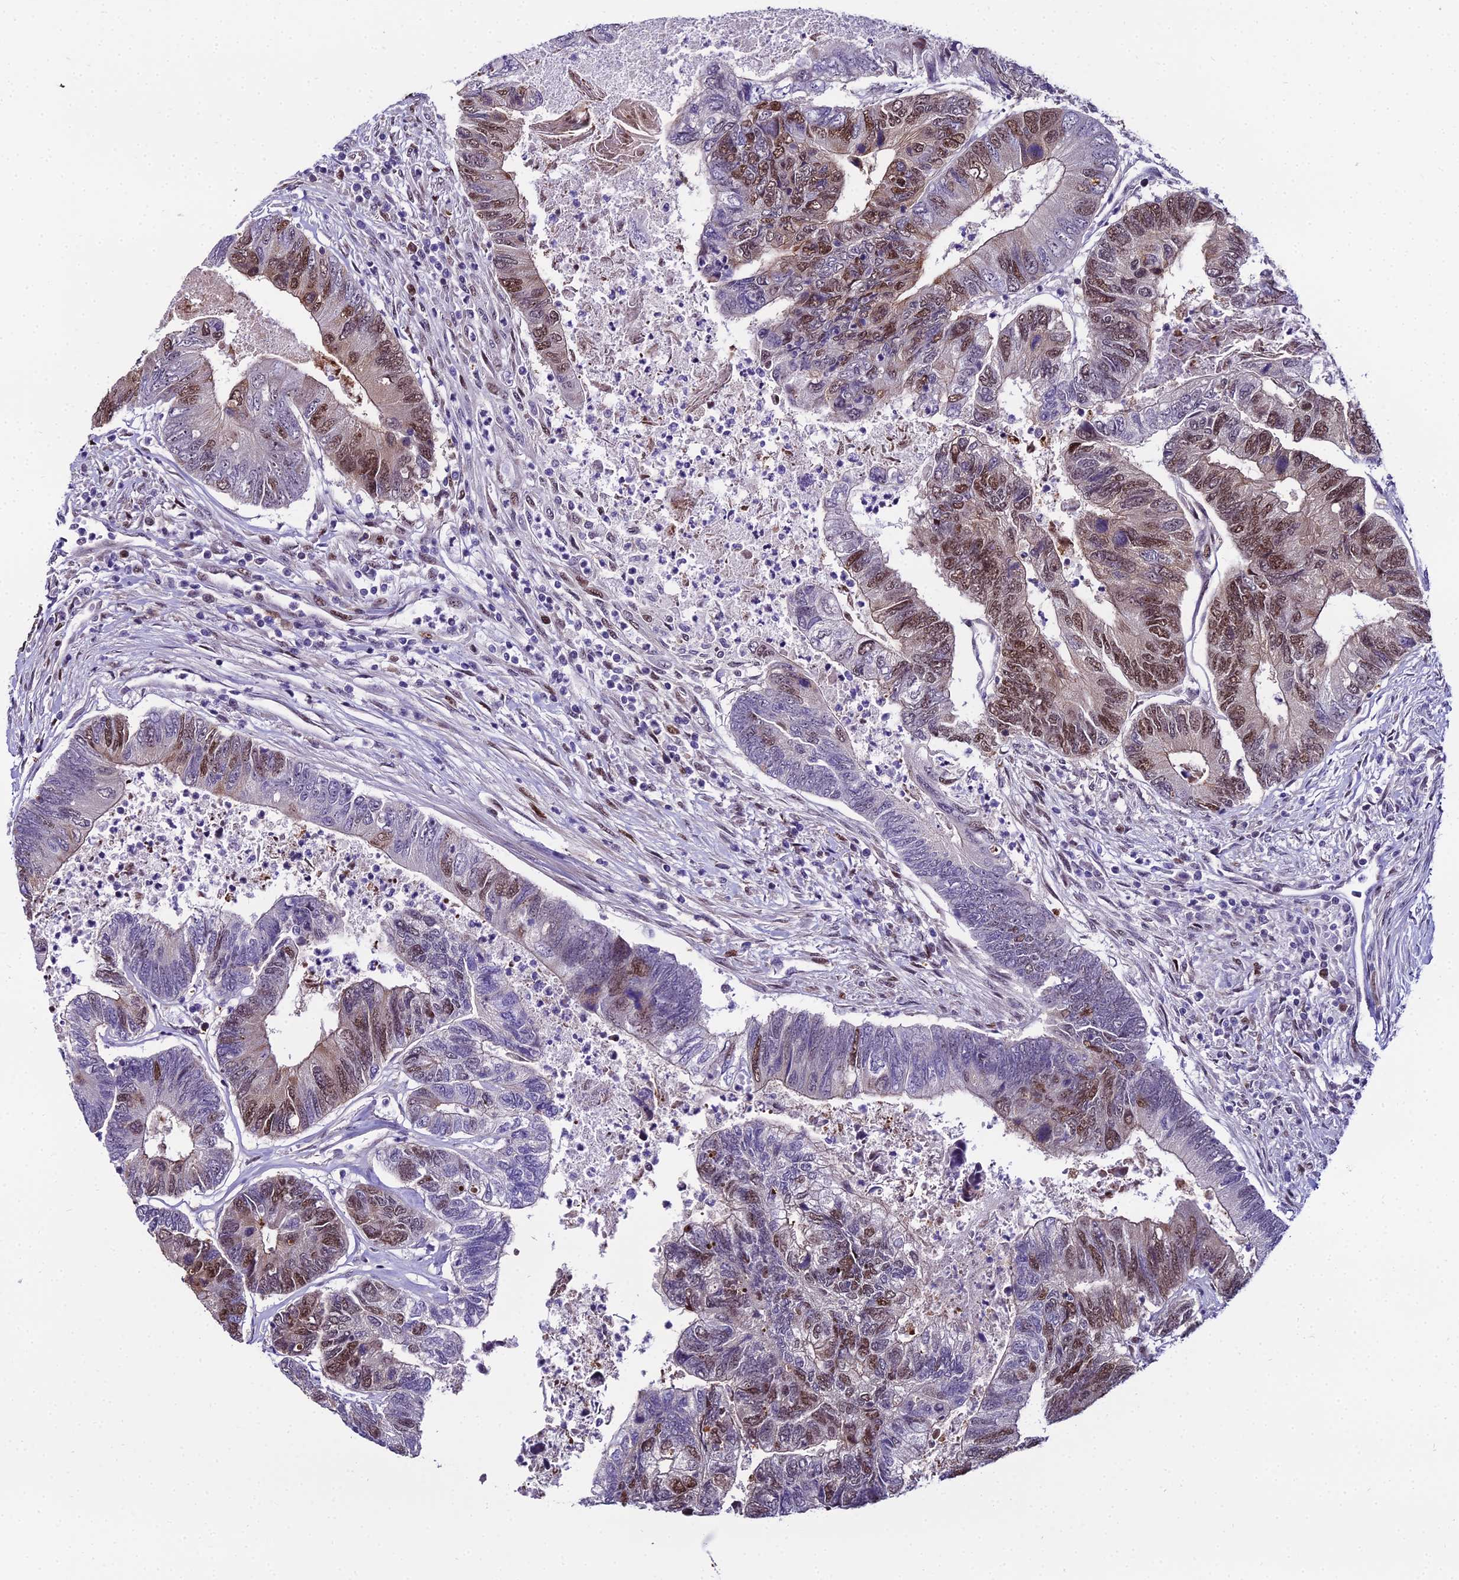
{"staining": {"intensity": "moderate", "quantity": "25%-75%", "location": "cytoplasmic/membranous,nuclear"}, "tissue": "colorectal cancer", "cell_type": "Tumor cells", "image_type": "cancer", "snomed": [{"axis": "morphology", "description": "Adenocarcinoma, NOS"}, {"axis": "topography", "description": "Colon"}], "caption": "A brown stain highlights moderate cytoplasmic/membranous and nuclear expression of a protein in colorectal adenocarcinoma tumor cells. The staining is performed using DAB (3,3'-diaminobenzidine) brown chromogen to label protein expression. The nuclei are counter-stained blue using hematoxylin.", "gene": "TRIML2", "patient": {"sex": "female", "age": 67}}